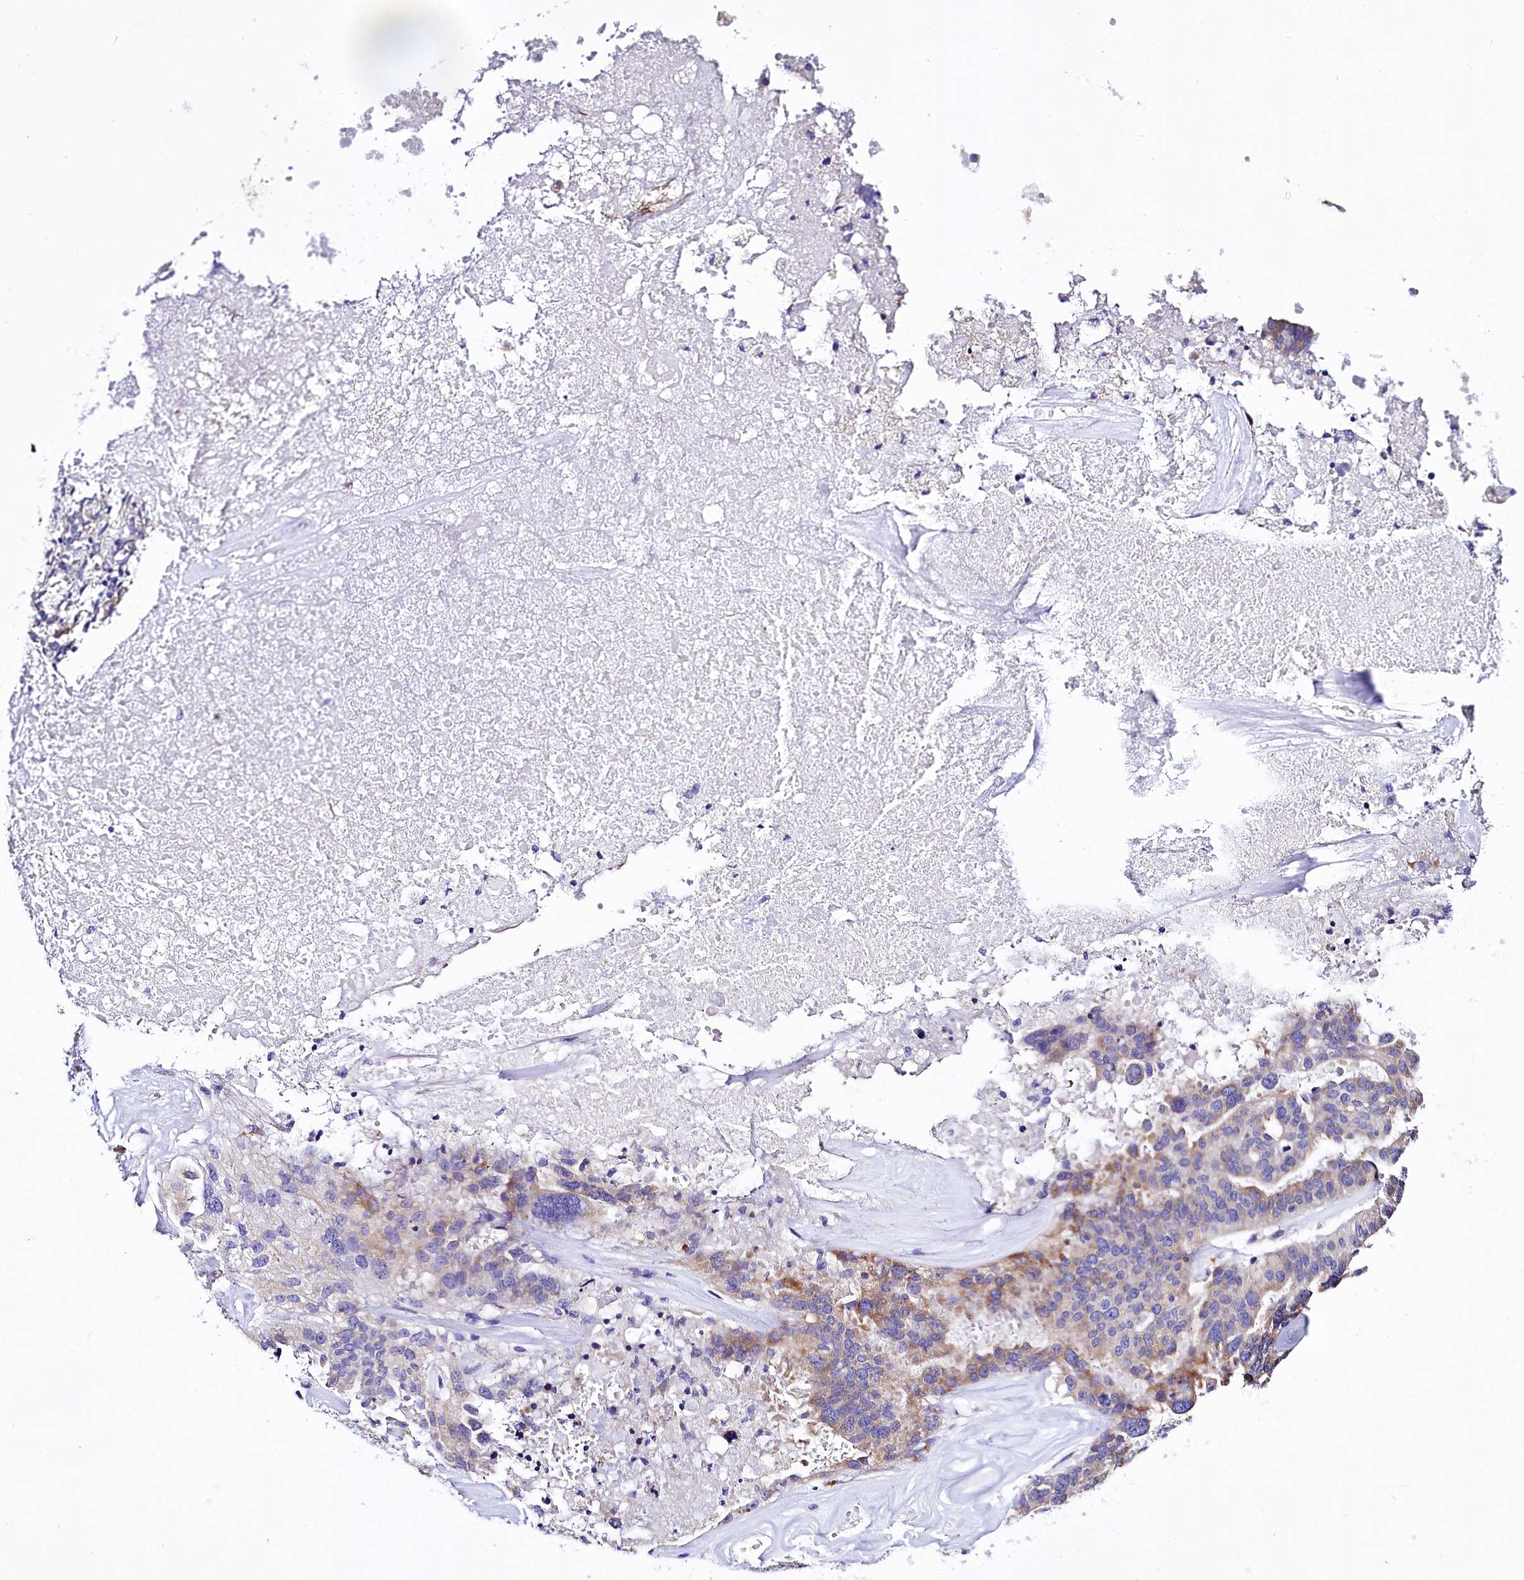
{"staining": {"intensity": "moderate", "quantity": "<25%", "location": "cytoplasmic/membranous"}, "tissue": "ovarian cancer", "cell_type": "Tumor cells", "image_type": "cancer", "snomed": [{"axis": "morphology", "description": "Cystadenocarcinoma, serous, NOS"}, {"axis": "topography", "description": "Ovary"}], "caption": "Immunohistochemistry (IHC) photomicrograph of neoplastic tissue: ovarian serous cystadenocarcinoma stained using IHC exhibits low levels of moderate protein expression localized specifically in the cytoplasmic/membranous of tumor cells, appearing as a cytoplasmic/membranous brown color.", "gene": "A2ML1", "patient": {"sex": "female", "age": 59}}